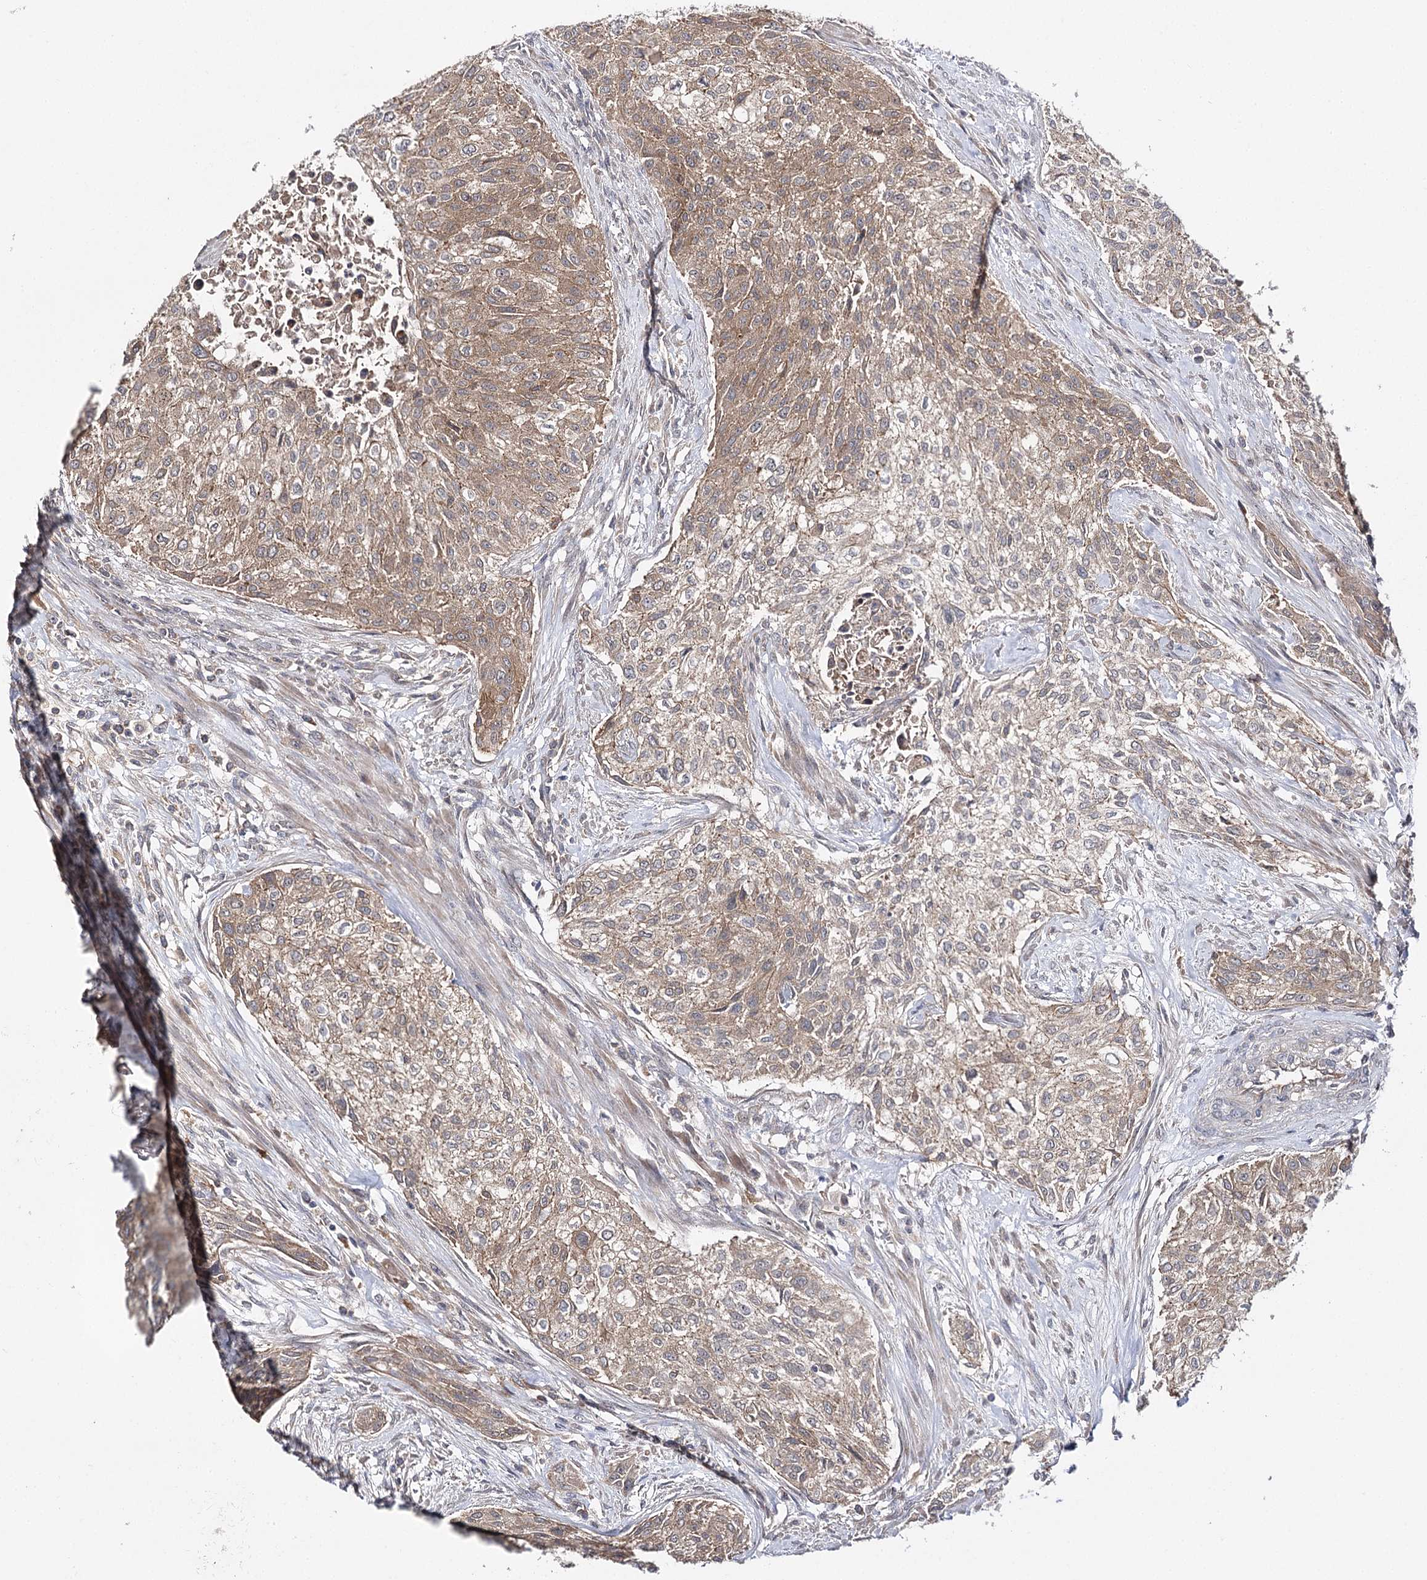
{"staining": {"intensity": "moderate", "quantity": ">75%", "location": "cytoplasmic/membranous"}, "tissue": "urothelial cancer", "cell_type": "Tumor cells", "image_type": "cancer", "snomed": [{"axis": "morphology", "description": "Normal tissue, NOS"}, {"axis": "morphology", "description": "Urothelial carcinoma, NOS"}, {"axis": "topography", "description": "Urinary bladder"}, {"axis": "topography", "description": "Peripheral nerve tissue"}], "caption": "About >75% of tumor cells in human urothelial cancer exhibit moderate cytoplasmic/membranous protein expression as visualized by brown immunohistochemical staining.", "gene": "BCR", "patient": {"sex": "male", "age": 35}}